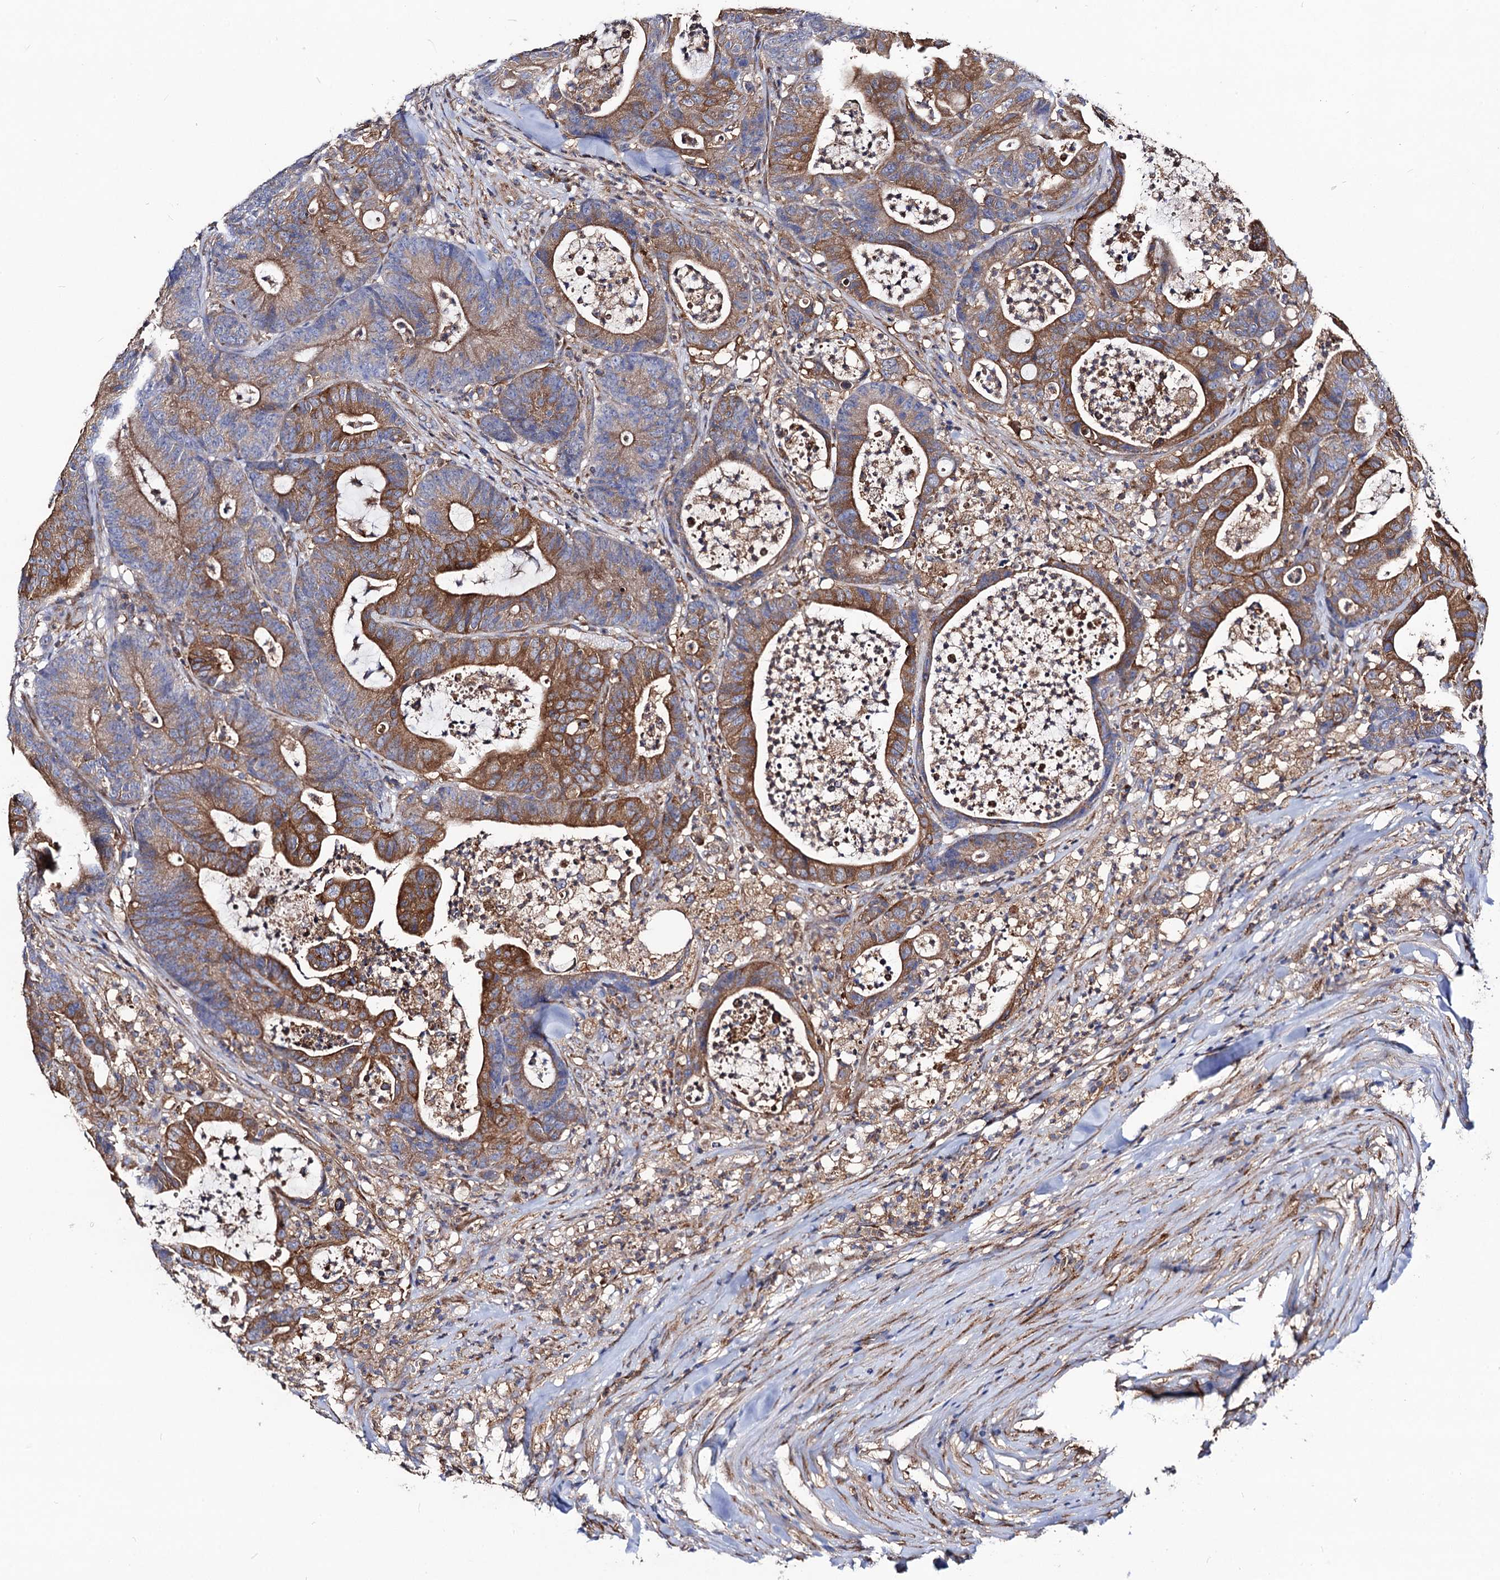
{"staining": {"intensity": "moderate", "quantity": ">75%", "location": "cytoplasmic/membranous"}, "tissue": "colorectal cancer", "cell_type": "Tumor cells", "image_type": "cancer", "snomed": [{"axis": "morphology", "description": "Adenocarcinoma, NOS"}, {"axis": "topography", "description": "Colon"}], "caption": "Brown immunohistochemical staining in human colorectal cancer (adenocarcinoma) displays moderate cytoplasmic/membranous staining in about >75% of tumor cells.", "gene": "DYDC1", "patient": {"sex": "female", "age": 84}}